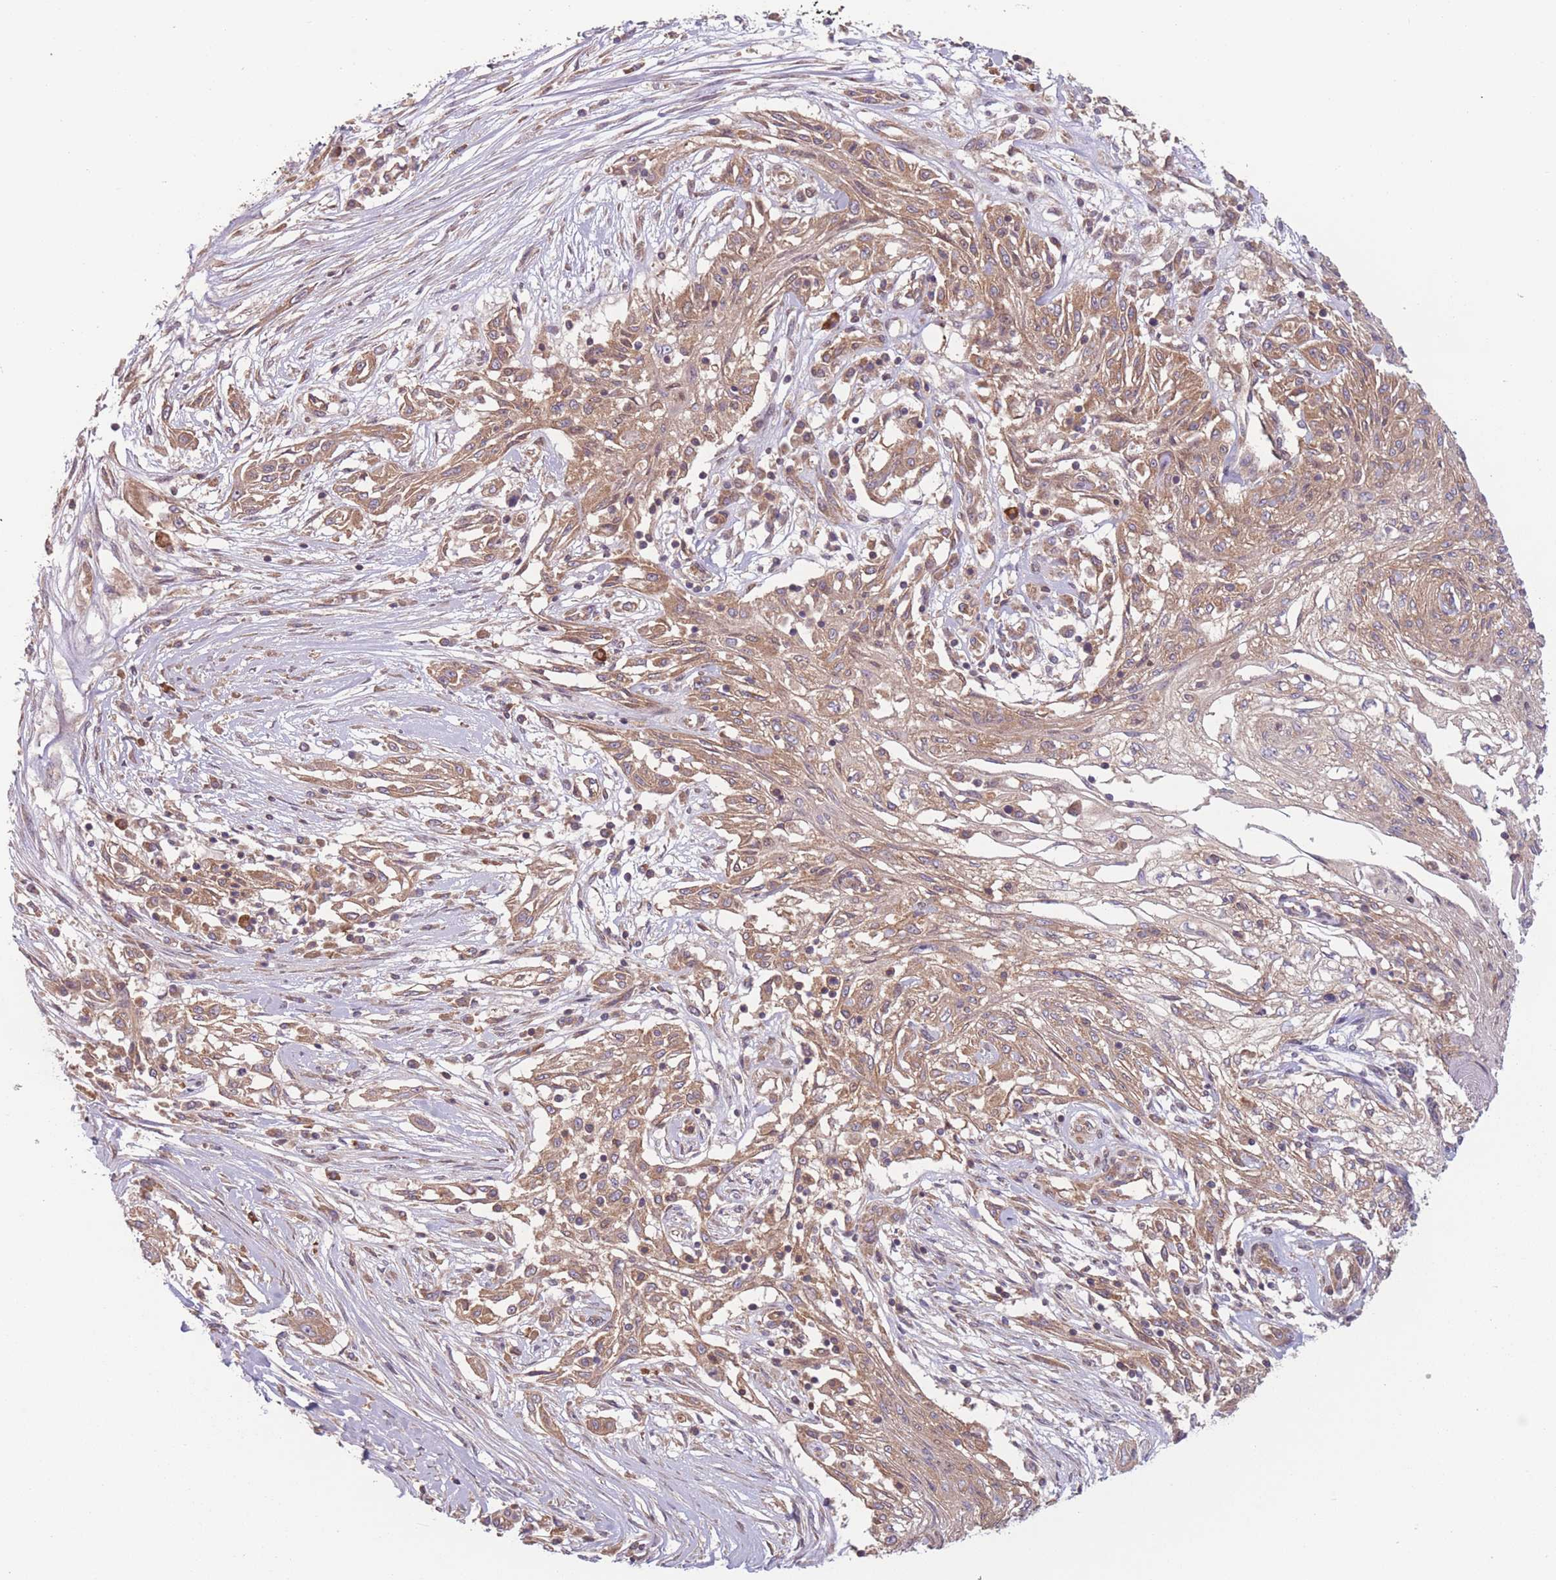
{"staining": {"intensity": "moderate", "quantity": ">75%", "location": "cytoplasmic/membranous"}, "tissue": "skin cancer", "cell_type": "Tumor cells", "image_type": "cancer", "snomed": [{"axis": "morphology", "description": "Squamous cell carcinoma, NOS"}, {"axis": "morphology", "description": "Squamous cell carcinoma, metastatic, NOS"}, {"axis": "topography", "description": "Skin"}, {"axis": "topography", "description": "Lymph node"}], "caption": "Squamous cell carcinoma (skin) stained for a protein (brown) shows moderate cytoplasmic/membranous positive positivity in approximately >75% of tumor cells.", "gene": "WASHC2A", "patient": {"sex": "male", "age": 75}}